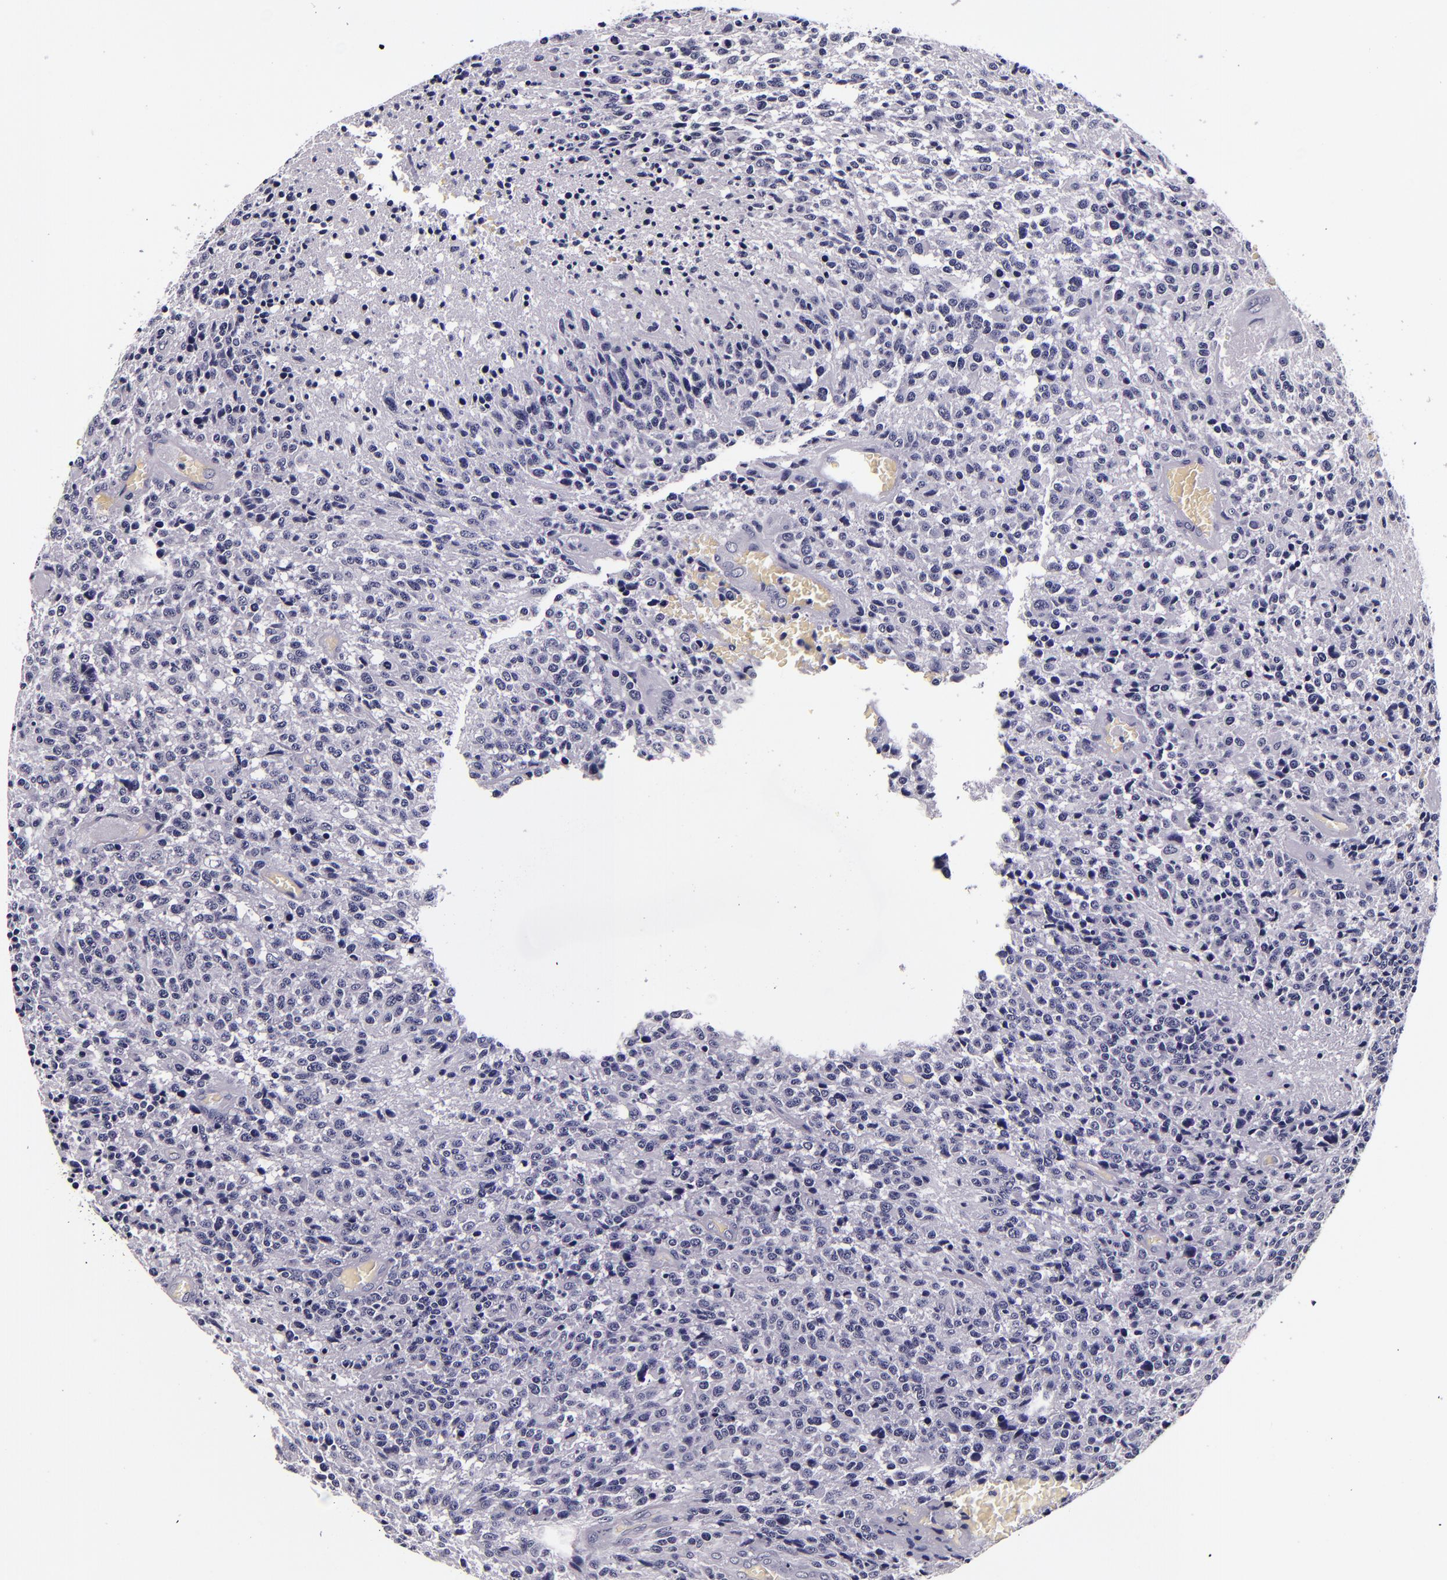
{"staining": {"intensity": "negative", "quantity": "none", "location": "none"}, "tissue": "glioma", "cell_type": "Tumor cells", "image_type": "cancer", "snomed": [{"axis": "morphology", "description": "Glioma, malignant, High grade"}, {"axis": "topography", "description": "Brain"}], "caption": "IHC photomicrograph of neoplastic tissue: malignant high-grade glioma stained with DAB (3,3'-diaminobenzidine) demonstrates no significant protein positivity in tumor cells. (Stains: DAB immunohistochemistry (IHC) with hematoxylin counter stain, Microscopy: brightfield microscopy at high magnification).", "gene": "FBN1", "patient": {"sex": "male", "age": 36}}